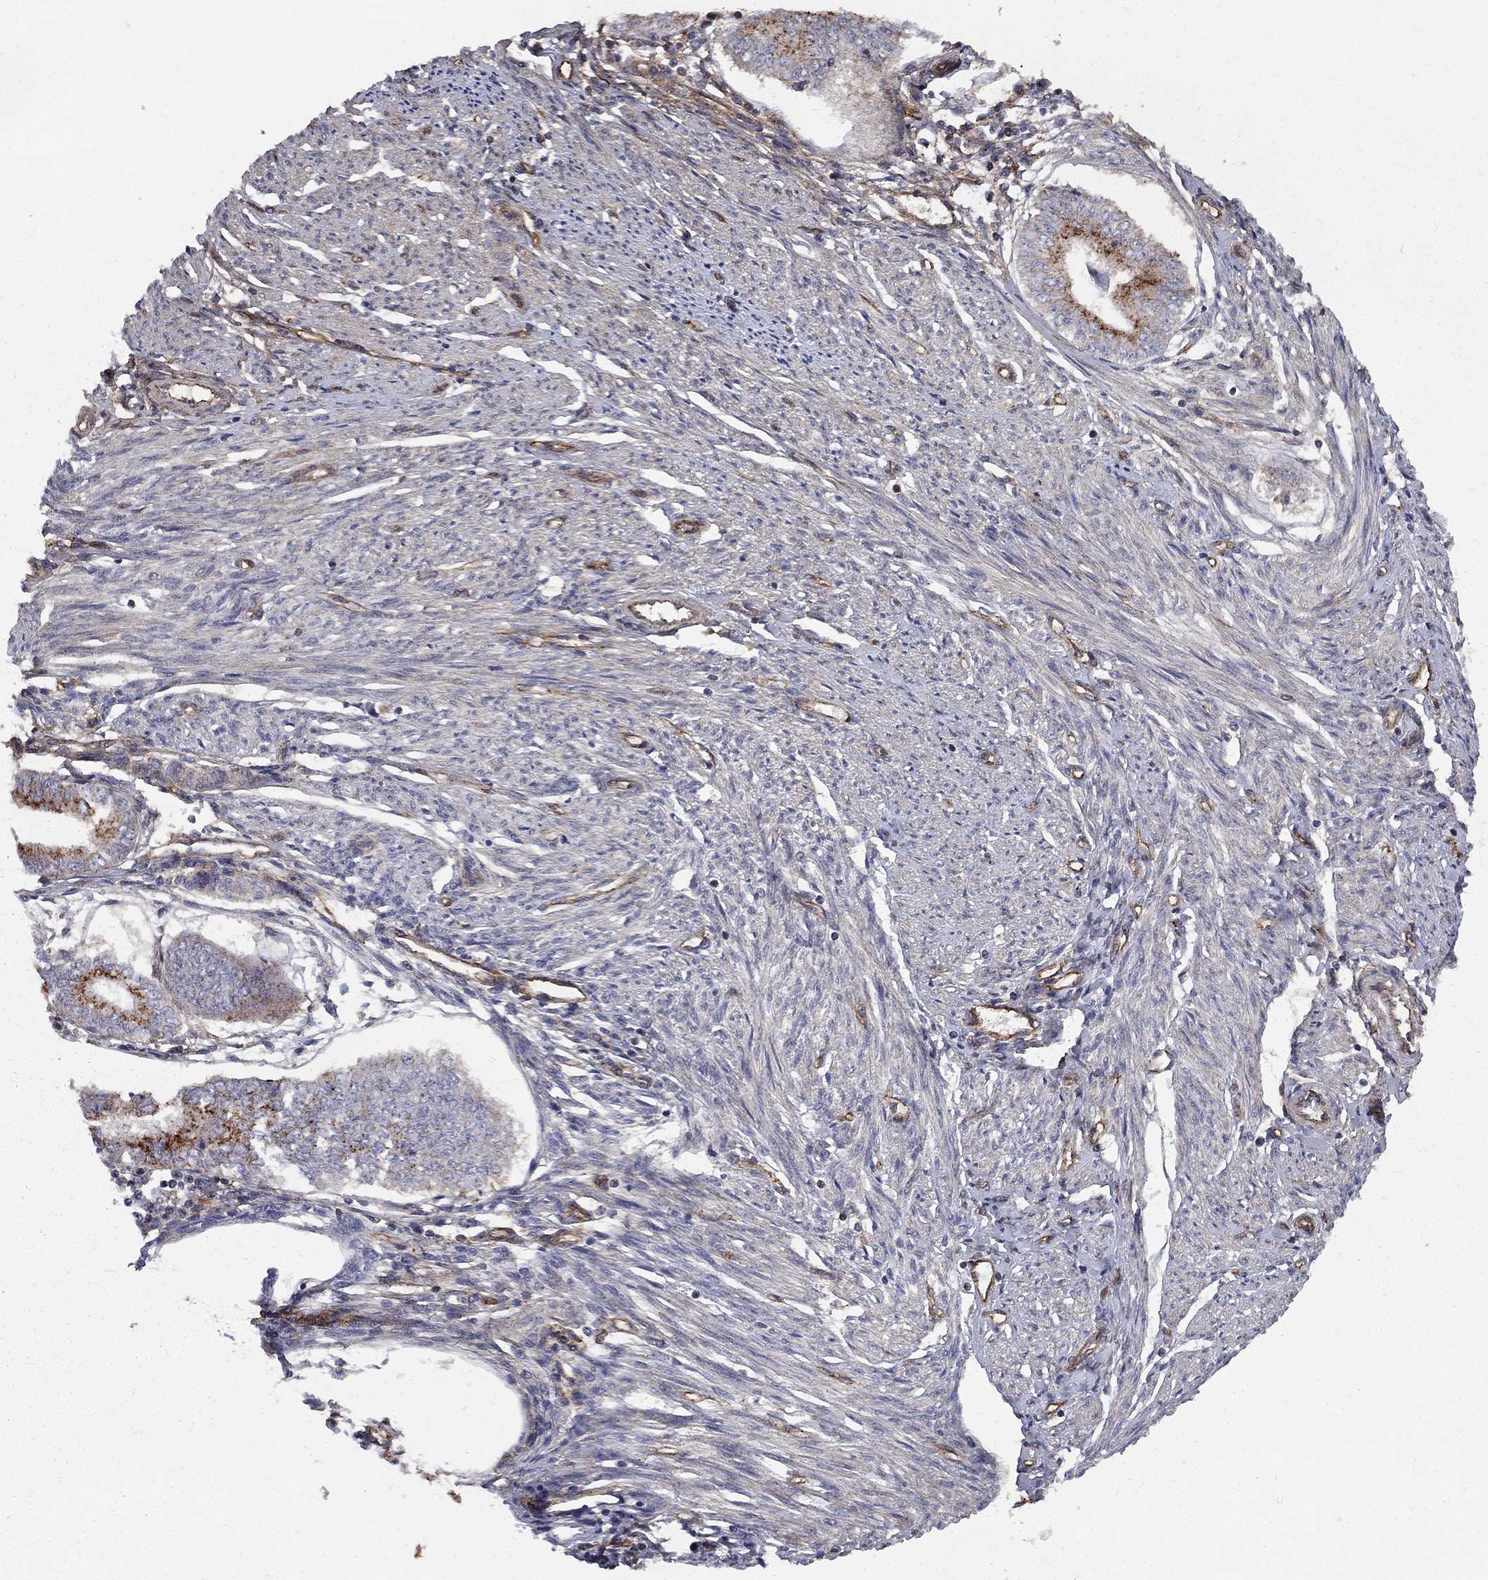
{"staining": {"intensity": "strong", "quantity": "<25%", "location": "cytoplasmic/membranous"}, "tissue": "endometrial cancer", "cell_type": "Tumor cells", "image_type": "cancer", "snomed": [{"axis": "morphology", "description": "Adenocarcinoma, NOS"}, {"axis": "topography", "description": "Endometrium"}], "caption": "This is a histology image of IHC staining of endometrial cancer, which shows strong staining in the cytoplasmic/membranous of tumor cells.", "gene": "RASEF", "patient": {"sex": "female", "age": 68}}